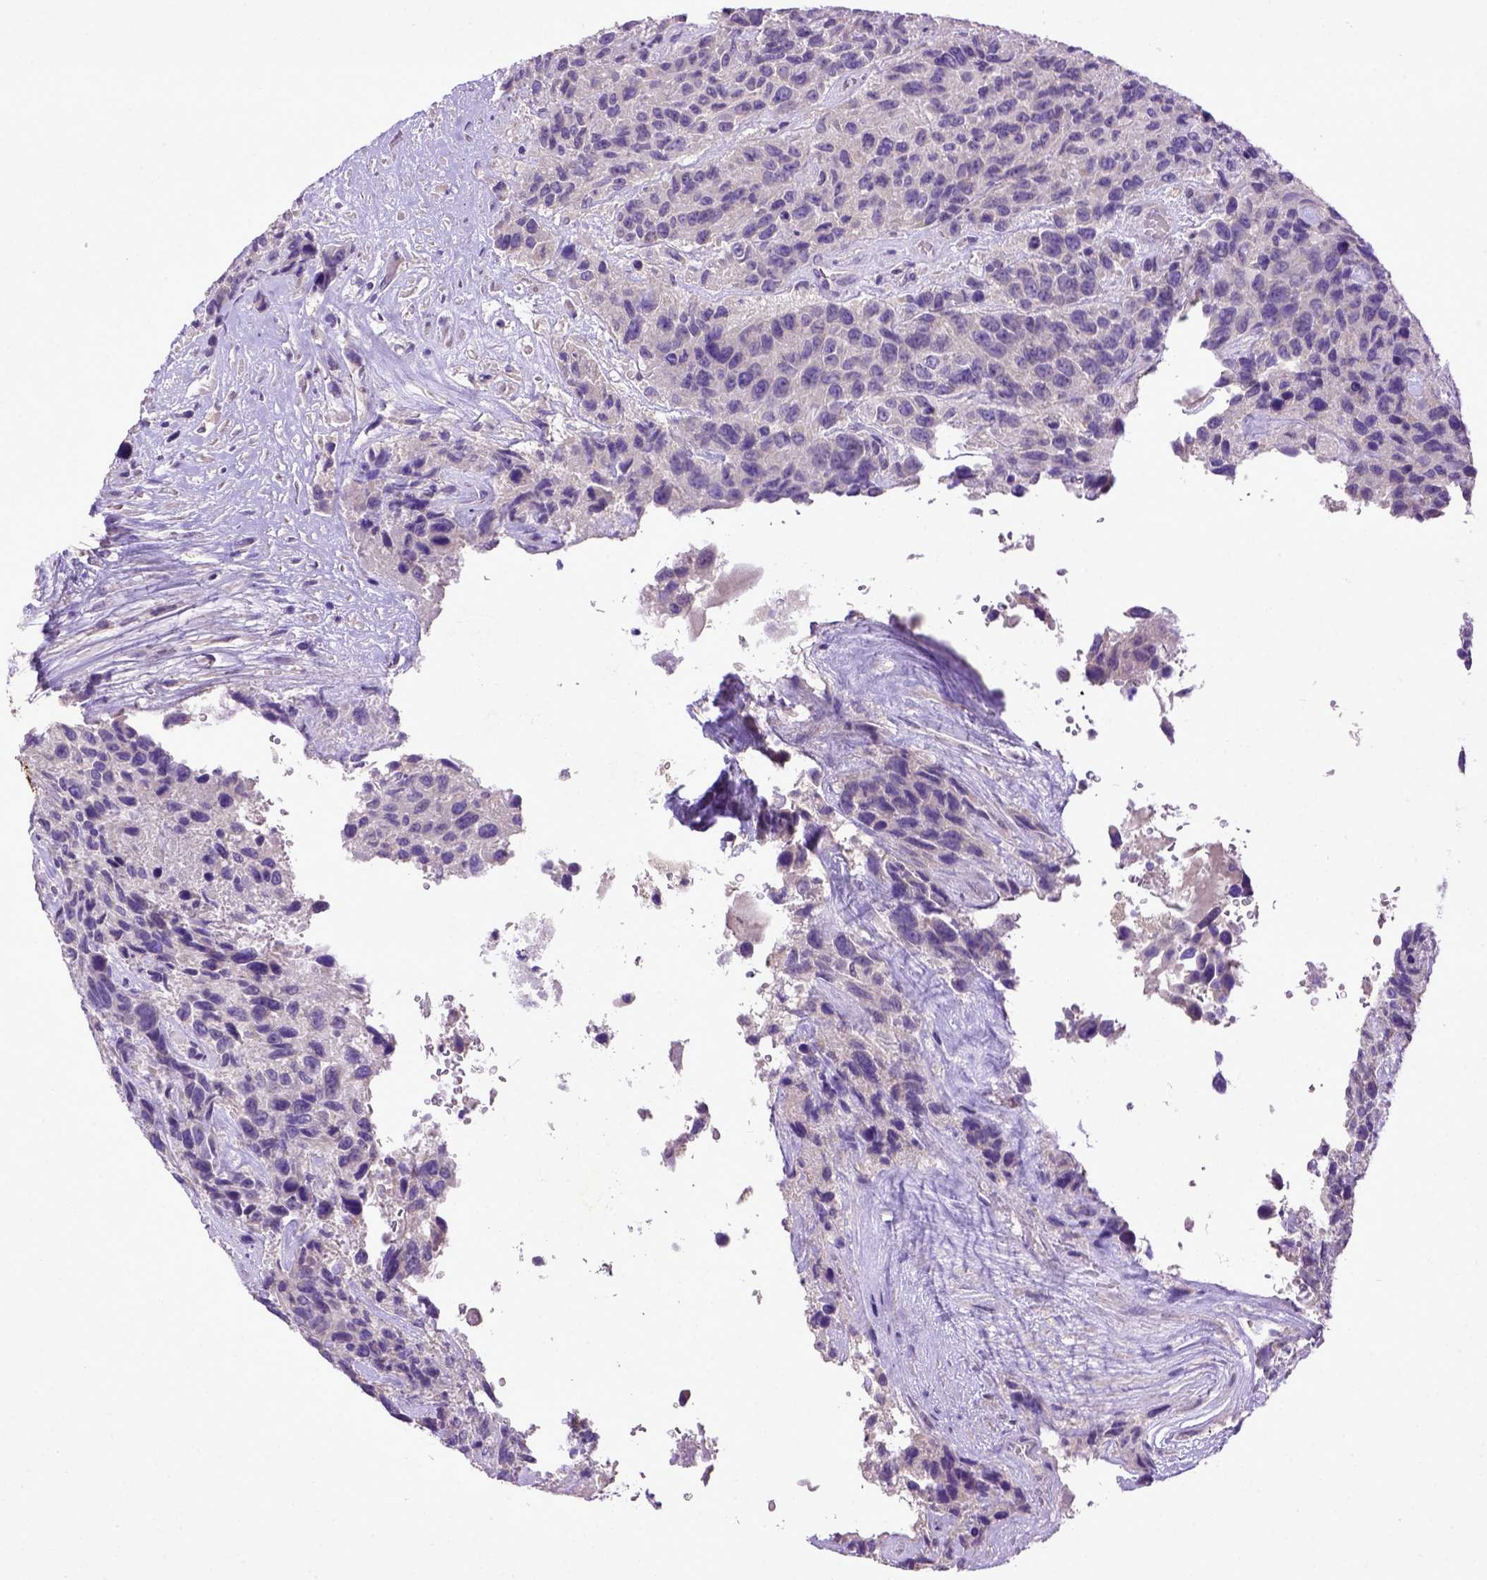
{"staining": {"intensity": "negative", "quantity": "none", "location": "none"}, "tissue": "urothelial cancer", "cell_type": "Tumor cells", "image_type": "cancer", "snomed": [{"axis": "morphology", "description": "Urothelial carcinoma, High grade"}, {"axis": "topography", "description": "Urinary bladder"}], "caption": "Immunohistochemistry (IHC) of human urothelial cancer displays no positivity in tumor cells.", "gene": "DEPDC1B", "patient": {"sex": "female", "age": 70}}